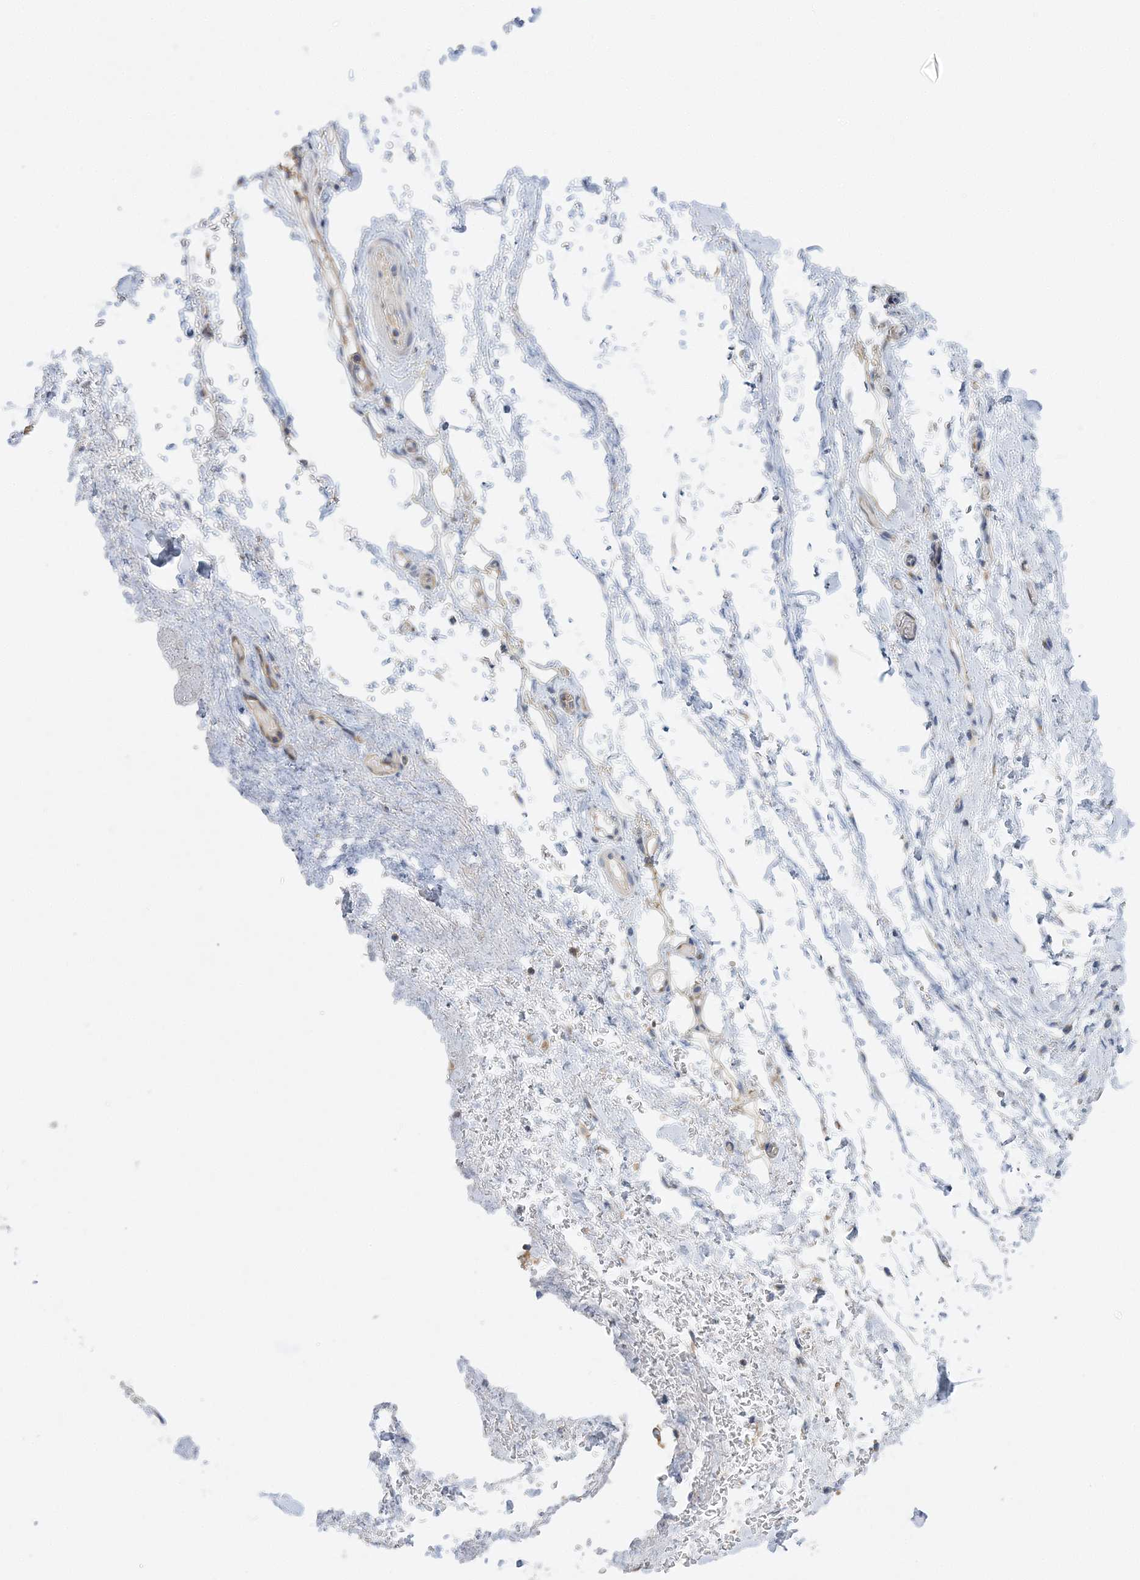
{"staining": {"intensity": "negative", "quantity": "none", "location": "none"}, "tissue": "adipose tissue", "cell_type": "Adipocytes", "image_type": "normal", "snomed": [{"axis": "morphology", "description": "Normal tissue, NOS"}, {"axis": "morphology", "description": "Adenocarcinoma, NOS"}, {"axis": "topography", "description": "Stomach, upper"}, {"axis": "topography", "description": "Peripheral nerve tissue"}], "caption": "A high-resolution image shows immunohistochemistry staining of normal adipose tissue, which shows no significant expression in adipocytes. The staining is performed using DAB brown chromogen with nuclei counter-stained in using hematoxylin.", "gene": "FAM114A2", "patient": {"sex": "male", "age": 62}}